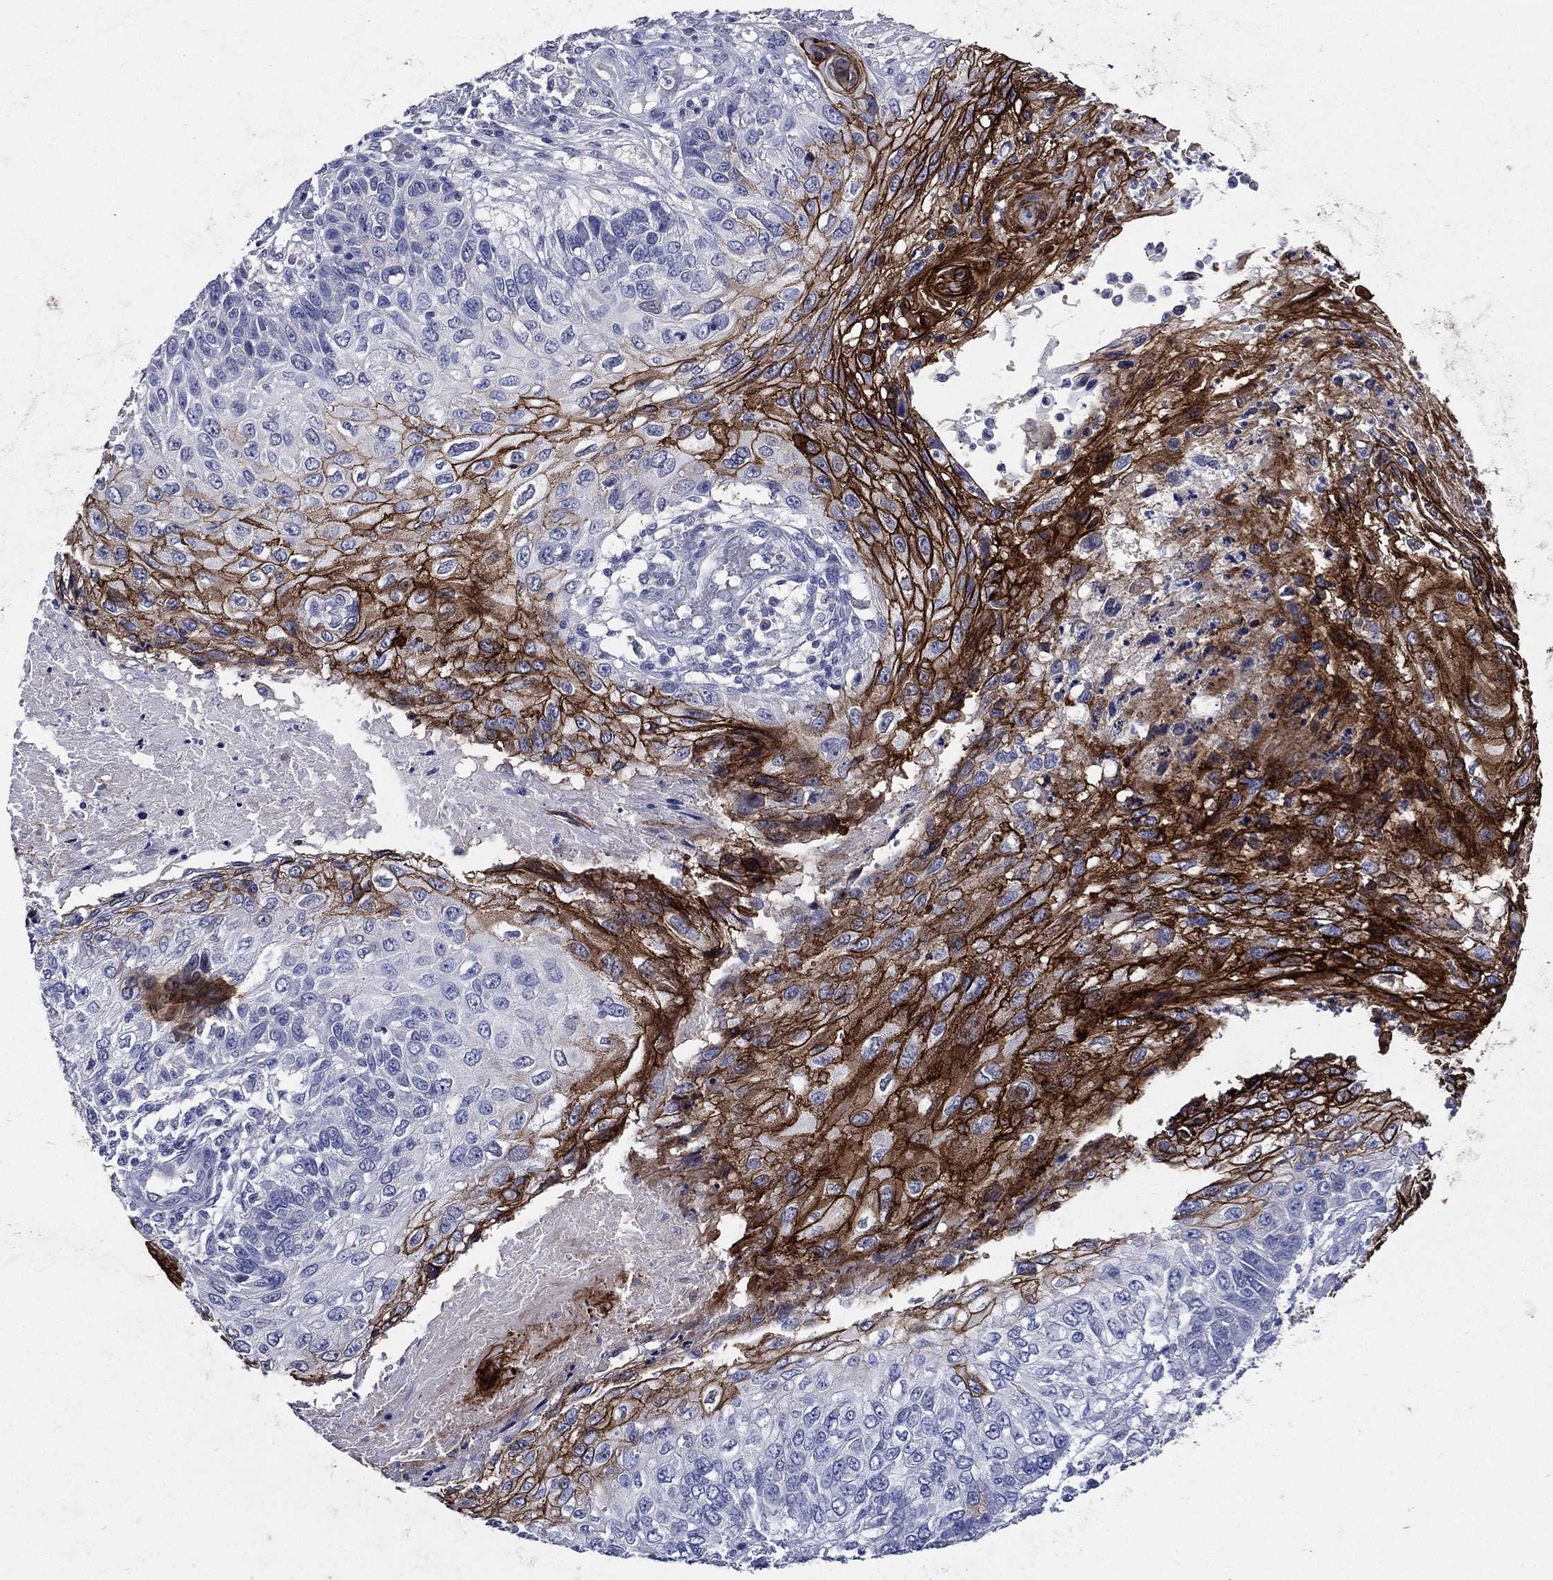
{"staining": {"intensity": "strong", "quantity": "25%-75%", "location": "cytoplasmic/membranous"}, "tissue": "skin cancer", "cell_type": "Tumor cells", "image_type": "cancer", "snomed": [{"axis": "morphology", "description": "Squamous cell carcinoma, NOS"}, {"axis": "topography", "description": "Skin"}], "caption": "Strong cytoplasmic/membranous expression for a protein is seen in approximately 25%-75% of tumor cells of squamous cell carcinoma (skin) using IHC.", "gene": "TGM1", "patient": {"sex": "male", "age": 92}}